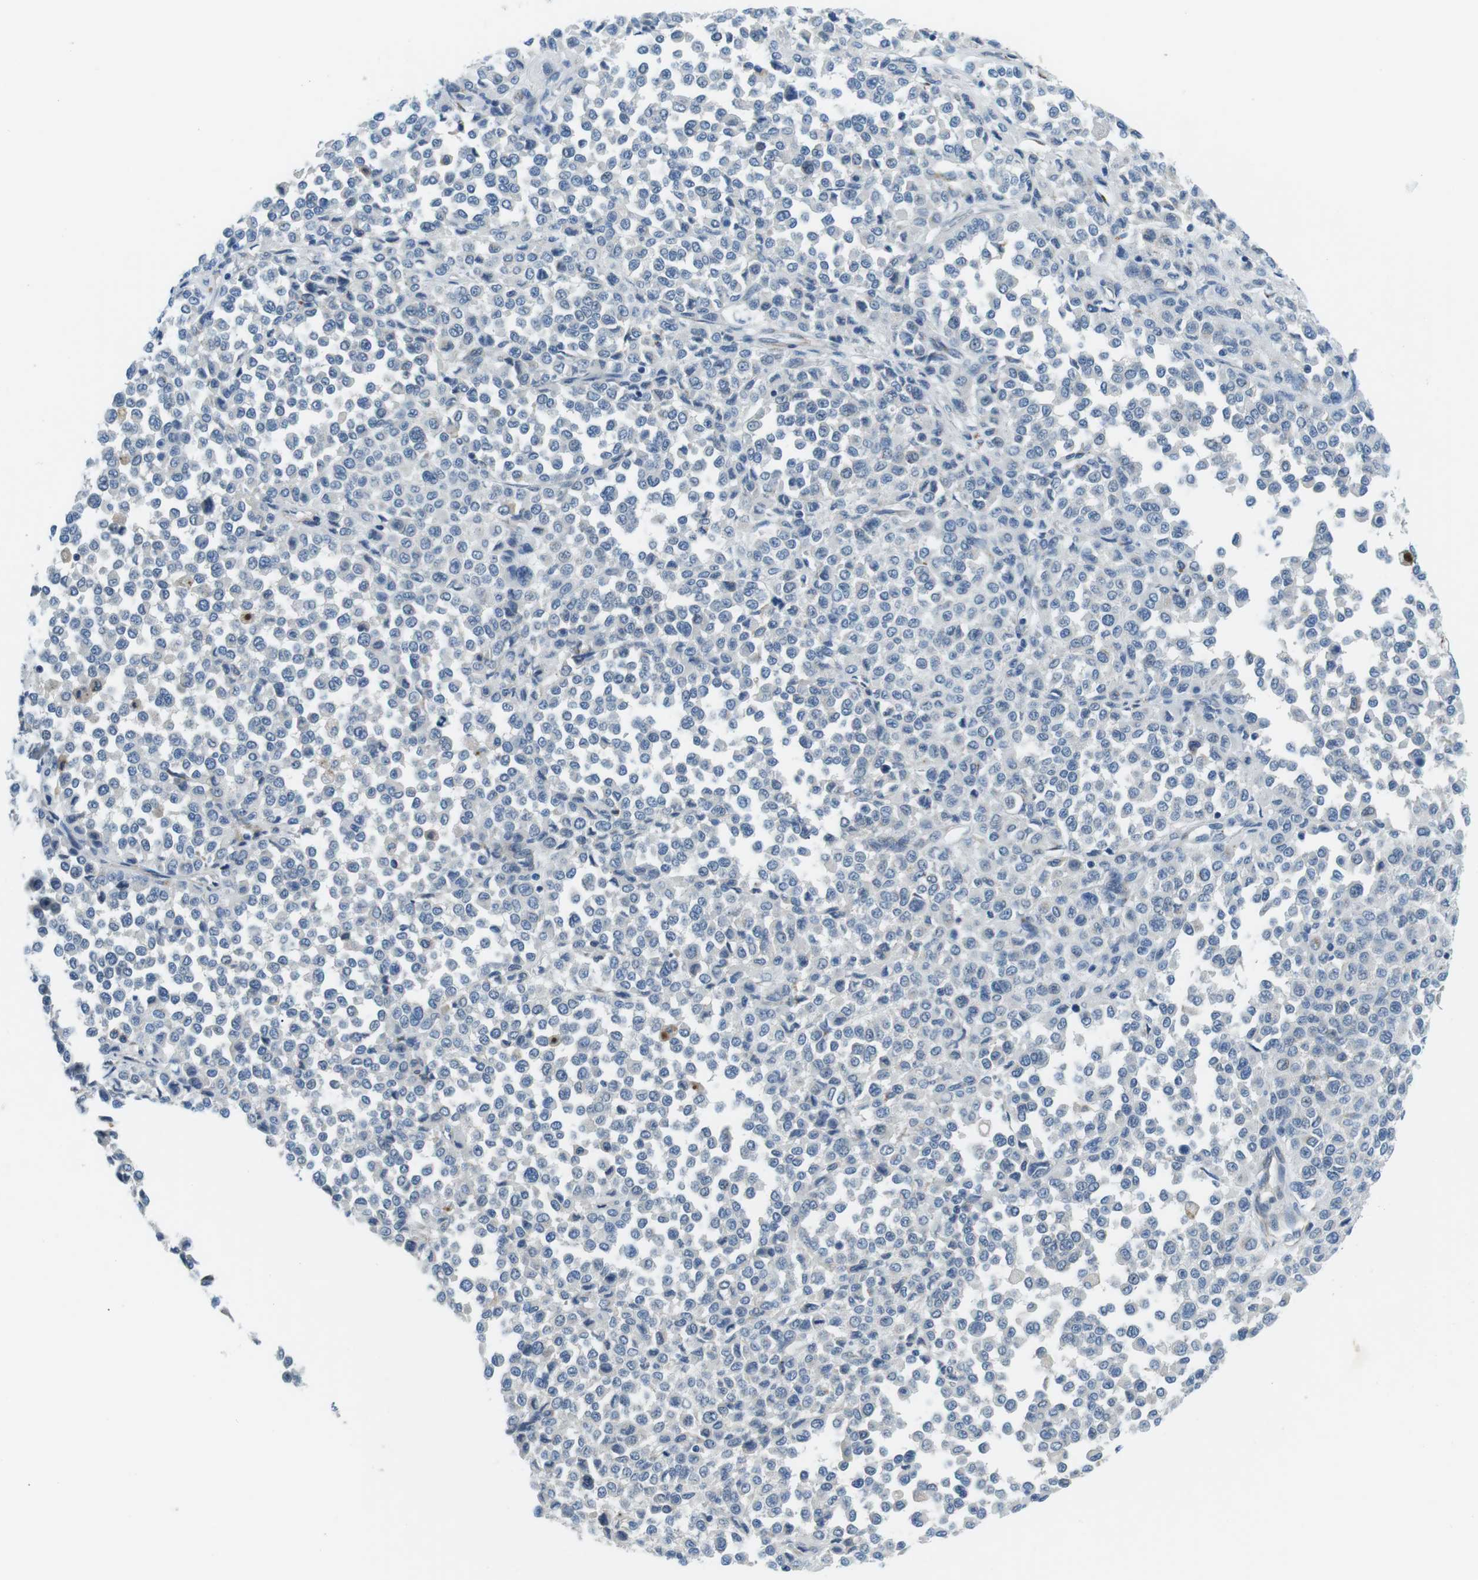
{"staining": {"intensity": "negative", "quantity": "none", "location": "none"}, "tissue": "melanoma", "cell_type": "Tumor cells", "image_type": "cancer", "snomed": [{"axis": "morphology", "description": "Malignant melanoma, Metastatic site"}, {"axis": "topography", "description": "Pancreas"}], "caption": "This is an IHC image of human melanoma. There is no staining in tumor cells.", "gene": "WSCD1", "patient": {"sex": "female", "age": 30}}